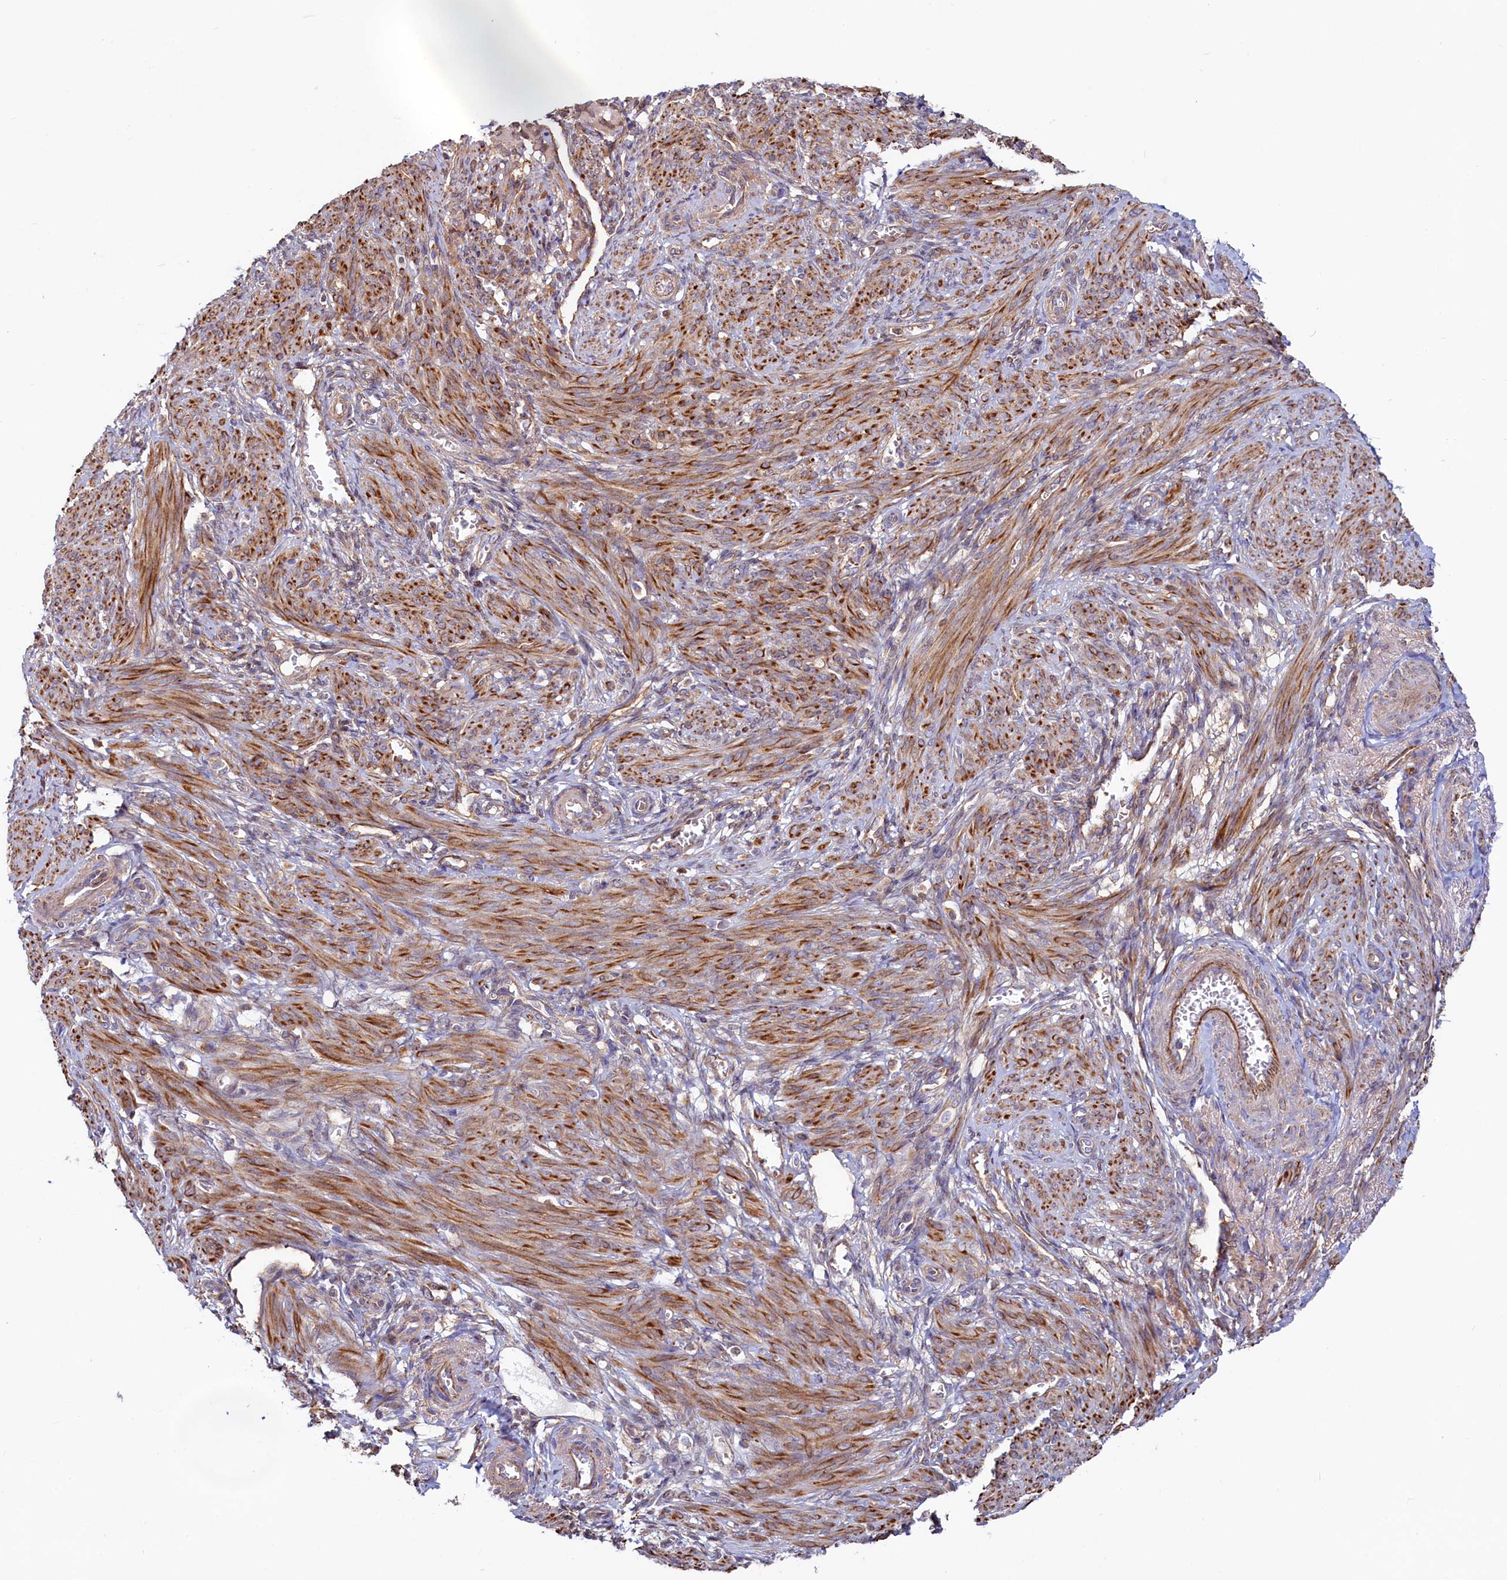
{"staining": {"intensity": "moderate", "quantity": ">75%", "location": "cytoplasmic/membranous"}, "tissue": "smooth muscle", "cell_type": "Smooth muscle cells", "image_type": "normal", "snomed": [{"axis": "morphology", "description": "Normal tissue, NOS"}, {"axis": "topography", "description": "Smooth muscle"}], "caption": "Moderate cytoplasmic/membranous expression is identified in about >75% of smooth muscle cells in benign smooth muscle. Nuclei are stained in blue.", "gene": "ASTE1", "patient": {"sex": "female", "age": 39}}